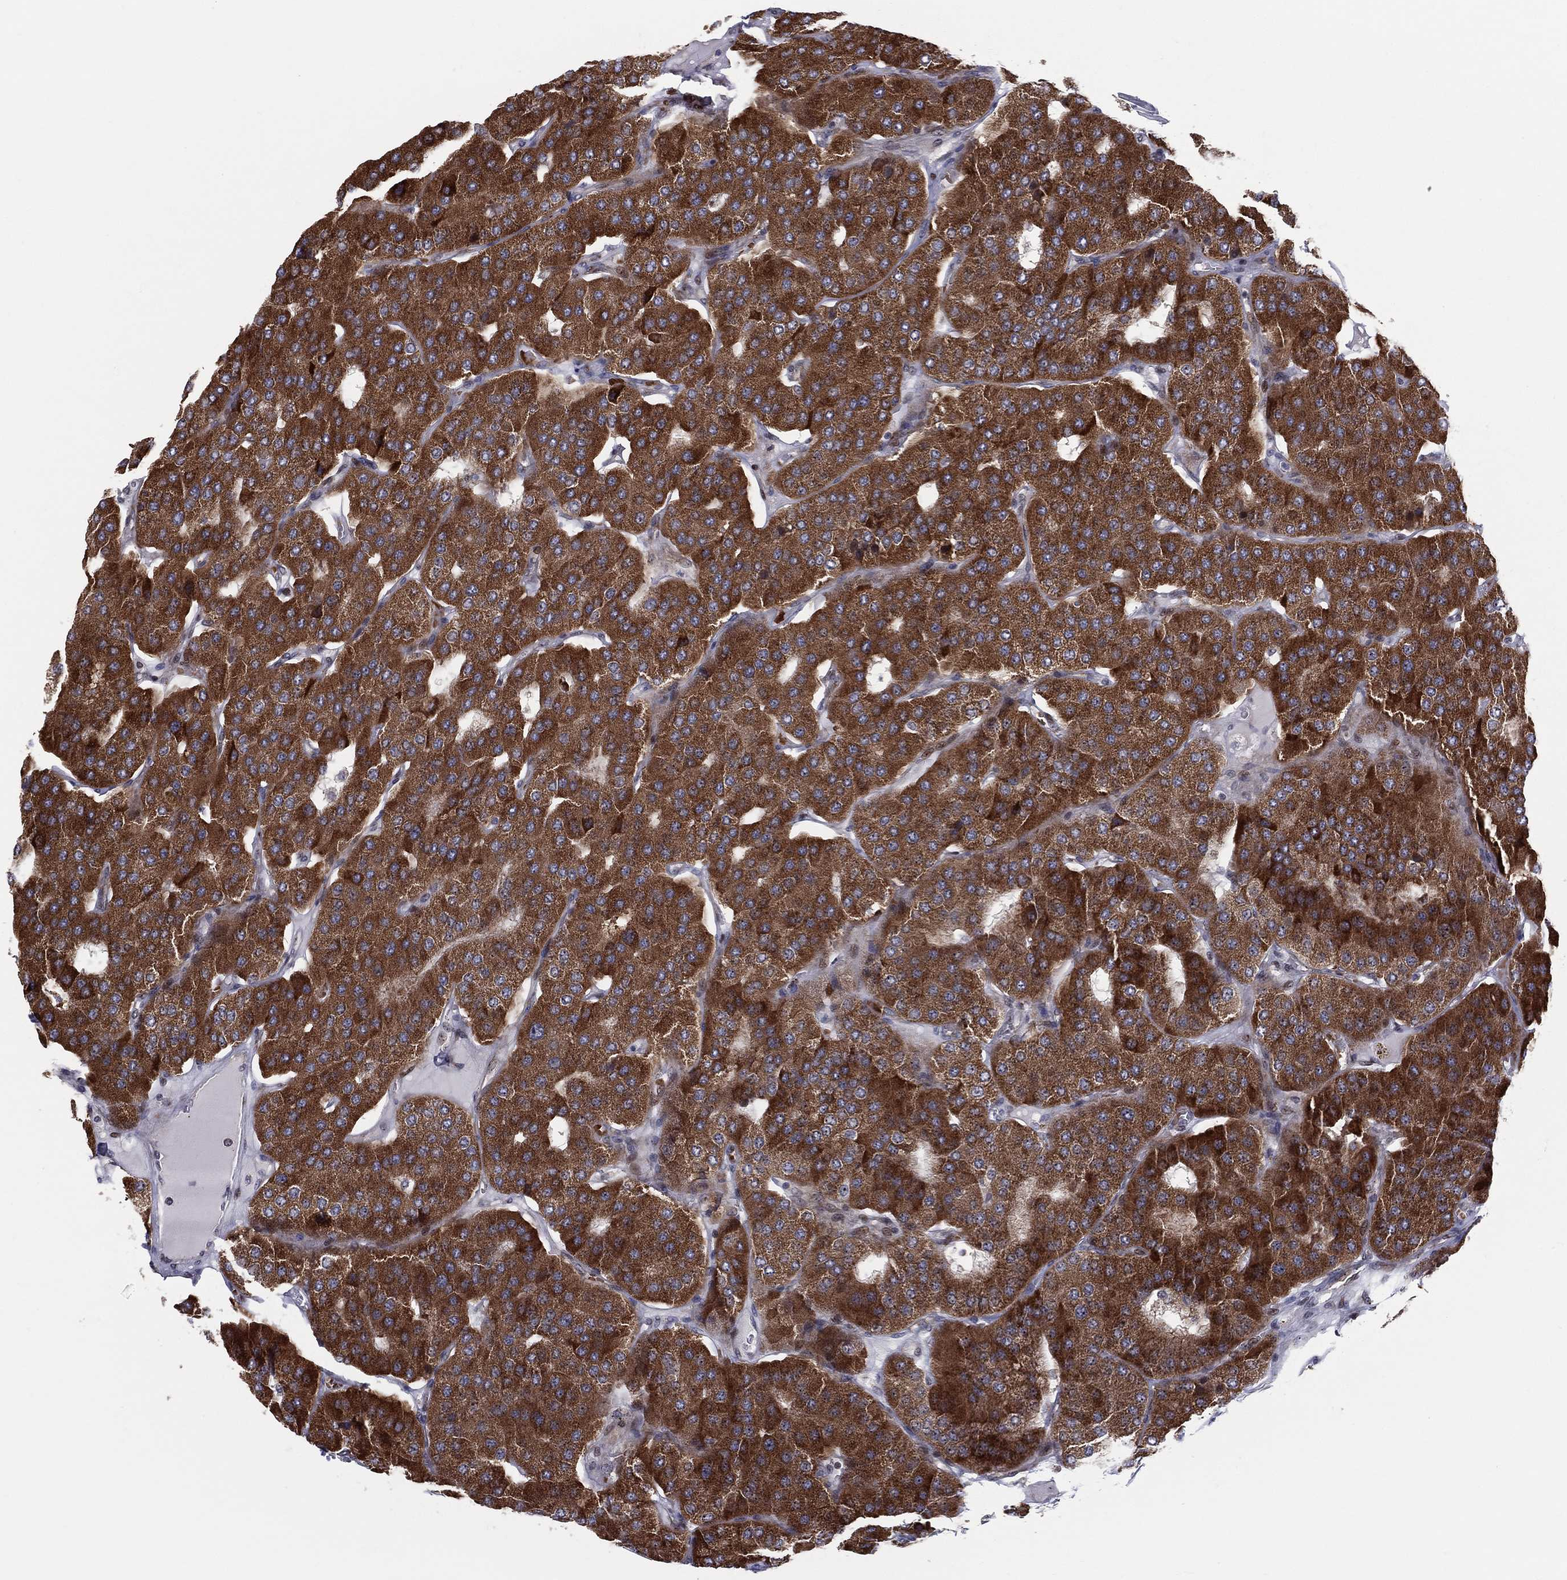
{"staining": {"intensity": "strong", "quantity": ">75%", "location": "cytoplasmic/membranous"}, "tissue": "parathyroid gland", "cell_type": "Glandular cells", "image_type": "normal", "snomed": [{"axis": "morphology", "description": "Normal tissue, NOS"}, {"axis": "morphology", "description": "Adenoma, NOS"}, {"axis": "topography", "description": "Parathyroid gland"}], "caption": "This image shows IHC staining of unremarkable parathyroid gland, with high strong cytoplasmic/membranous staining in about >75% of glandular cells.", "gene": "VHL", "patient": {"sex": "female", "age": 86}}